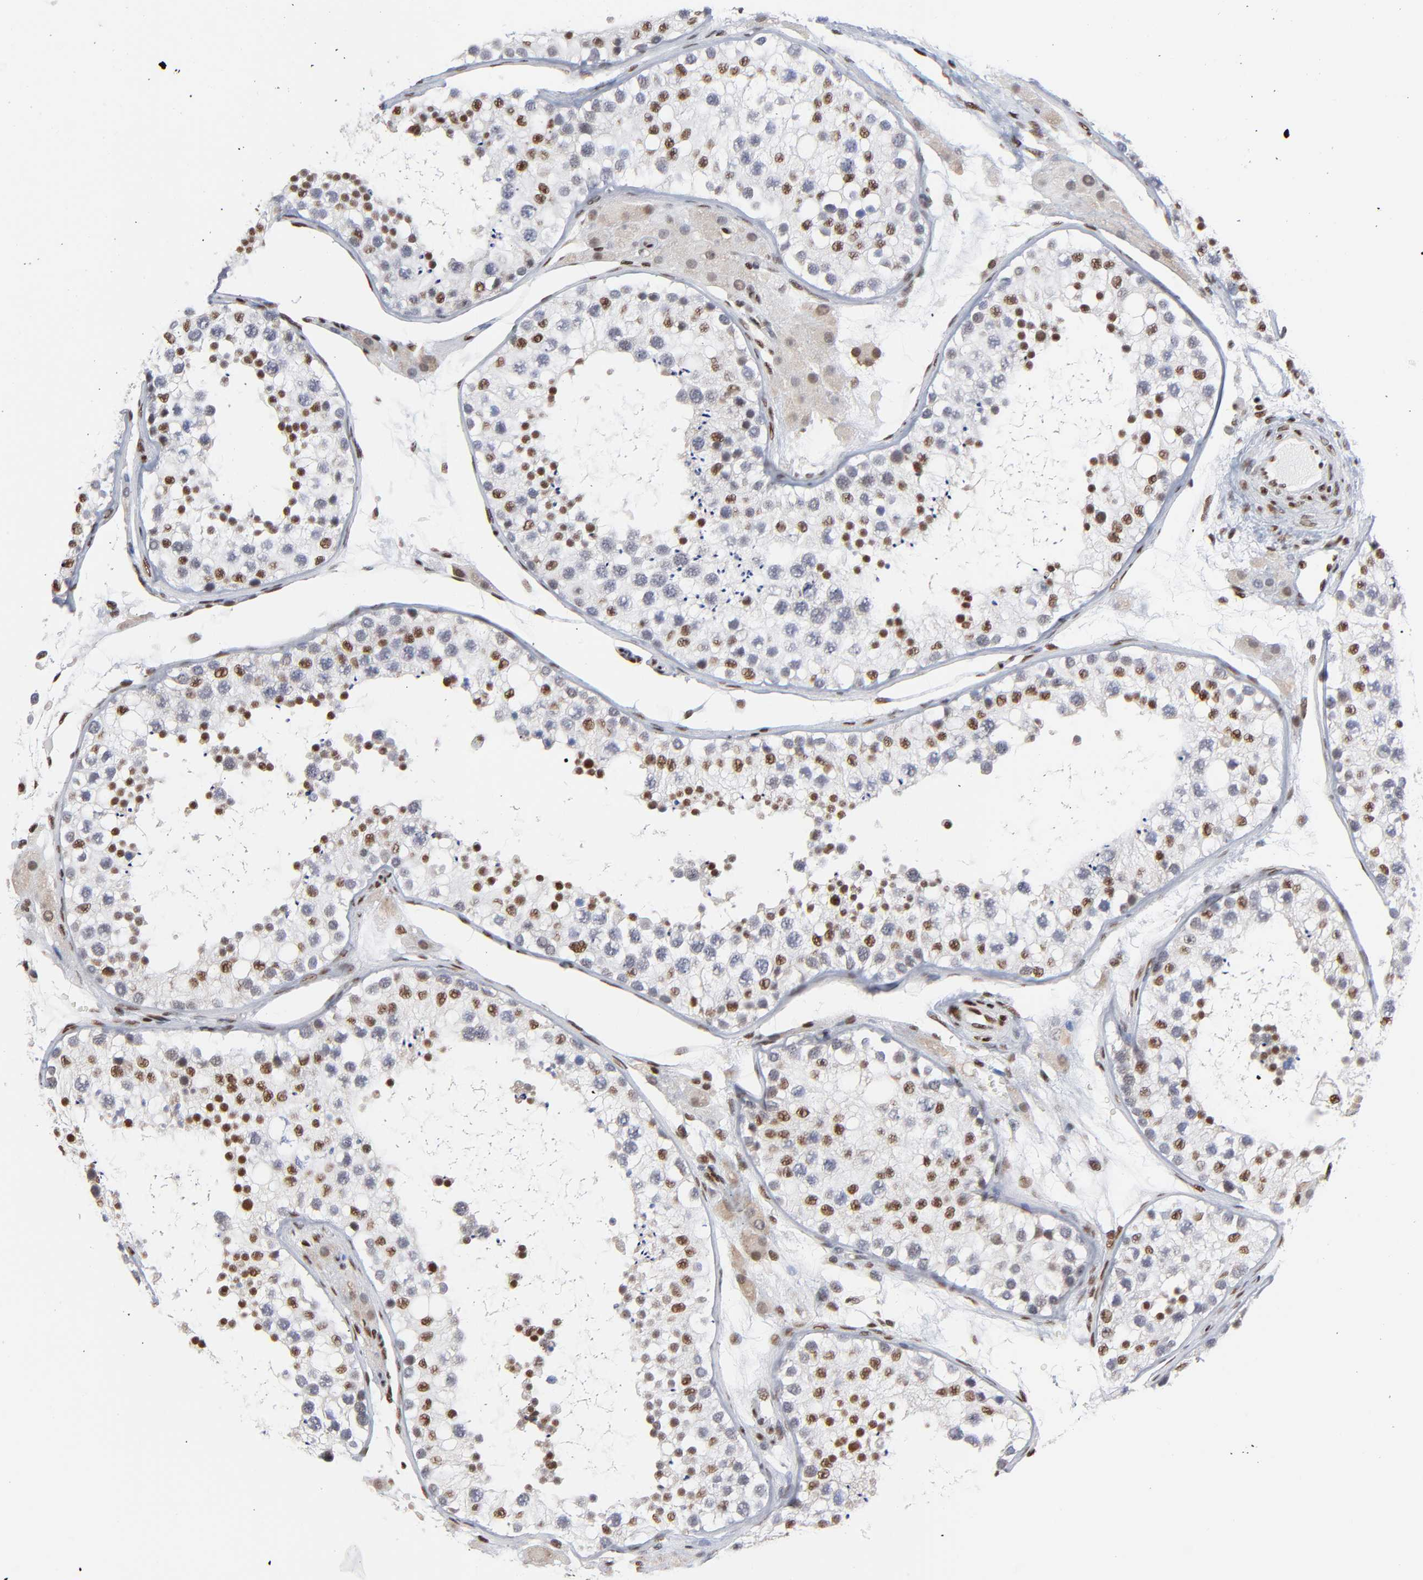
{"staining": {"intensity": "moderate", "quantity": "25%-75%", "location": "nuclear"}, "tissue": "testis", "cell_type": "Cells in seminiferous ducts", "image_type": "normal", "snomed": [{"axis": "morphology", "description": "Normal tissue, NOS"}, {"axis": "topography", "description": "Testis"}], "caption": "Human testis stained with a brown dye exhibits moderate nuclear positive staining in about 25%-75% of cells in seminiferous ducts.", "gene": "CREB1", "patient": {"sex": "male", "age": 26}}